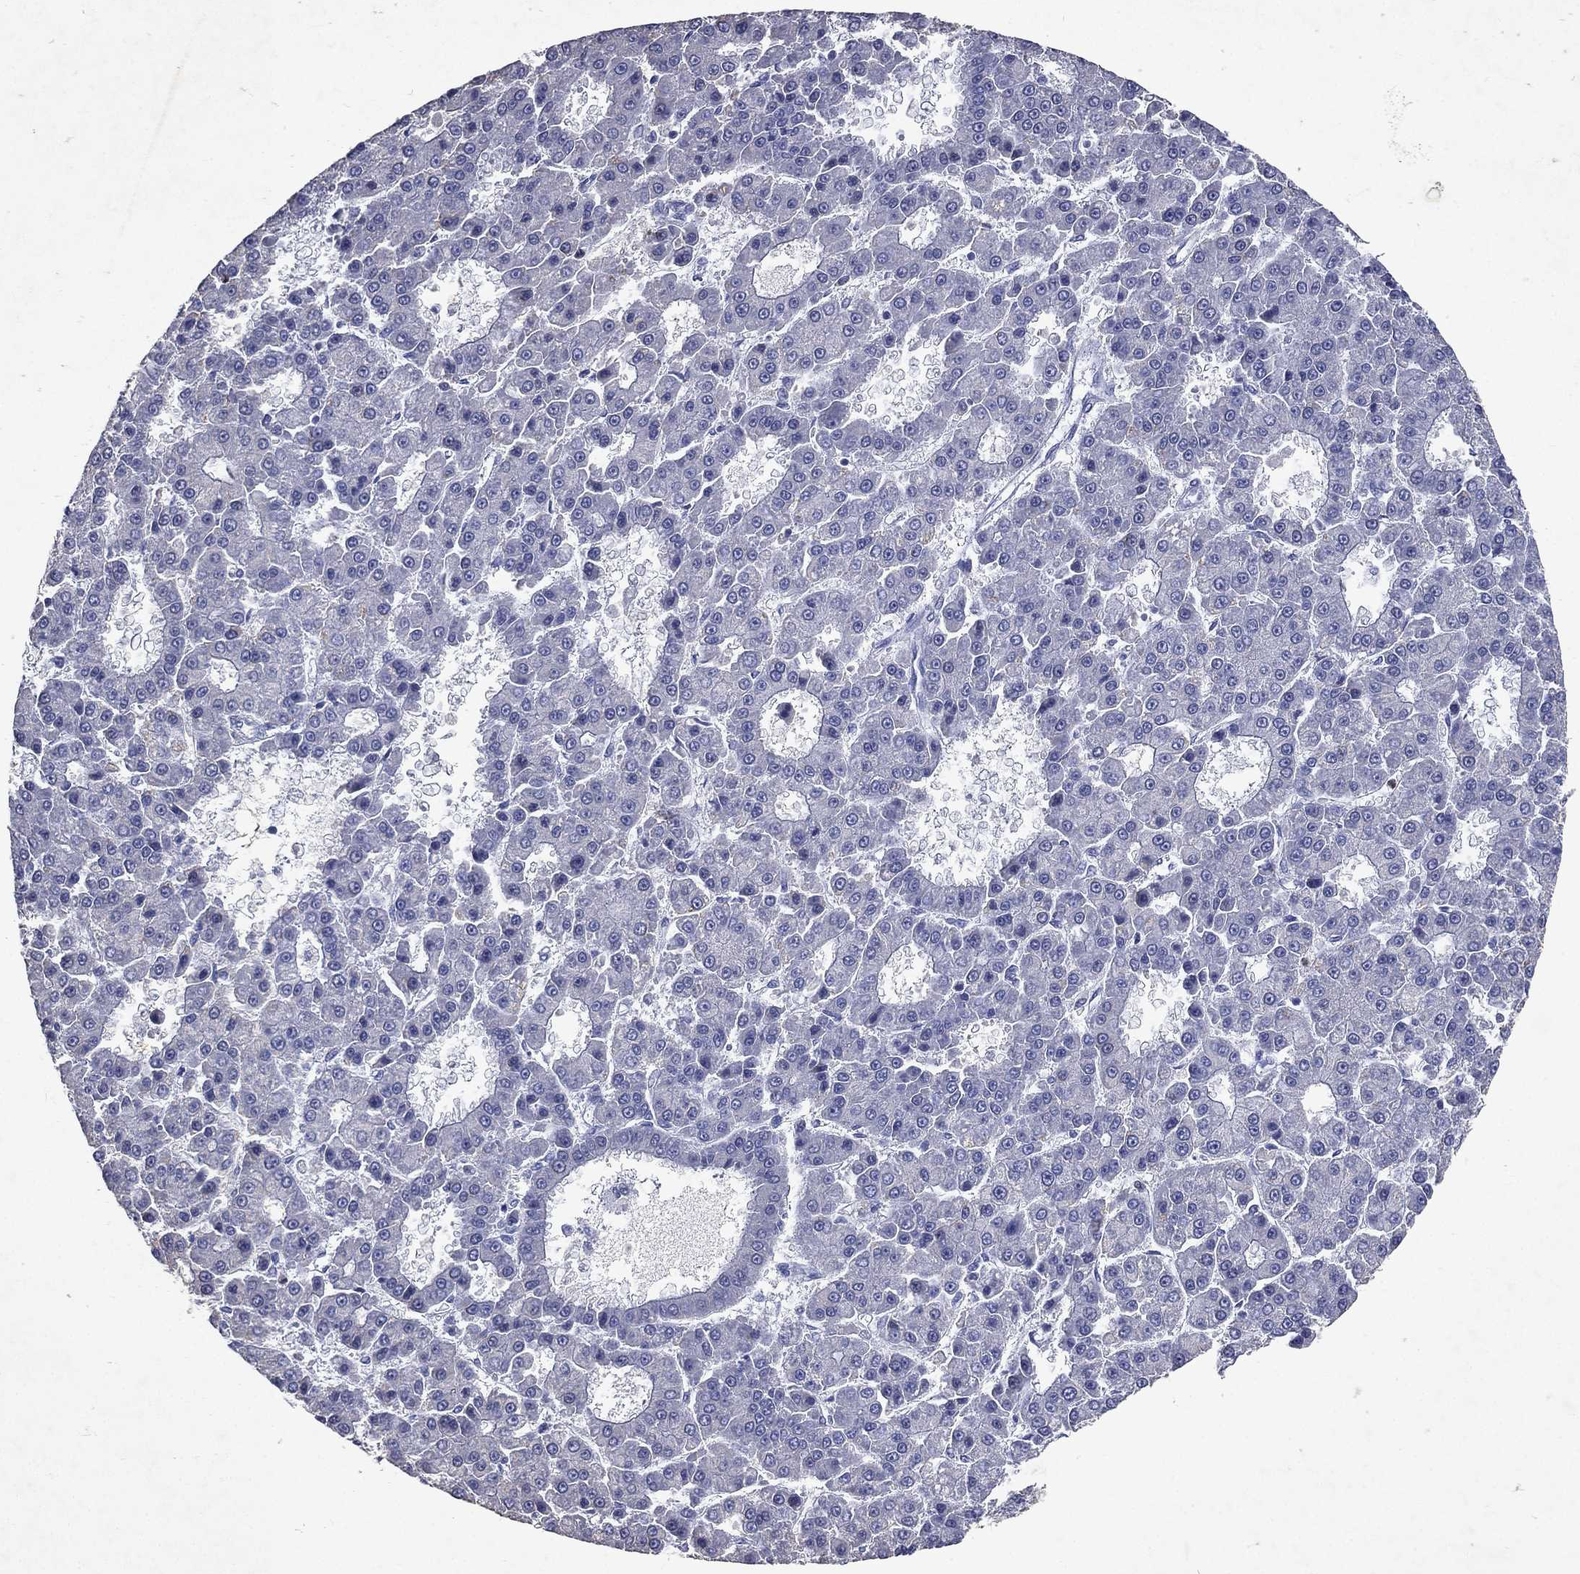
{"staining": {"intensity": "negative", "quantity": "none", "location": "none"}, "tissue": "liver cancer", "cell_type": "Tumor cells", "image_type": "cancer", "snomed": [{"axis": "morphology", "description": "Carcinoma, Hepatocellular, NOS"}, {"axis": "topography", "description": "Liver"}], "caption": "Liver hepatocellular carcinoma was stained to show a protein in brown. There is no significant staining in tumor cells.", "gene": "SLC34A2", "patient": {"sex": "male", "age": 70}}